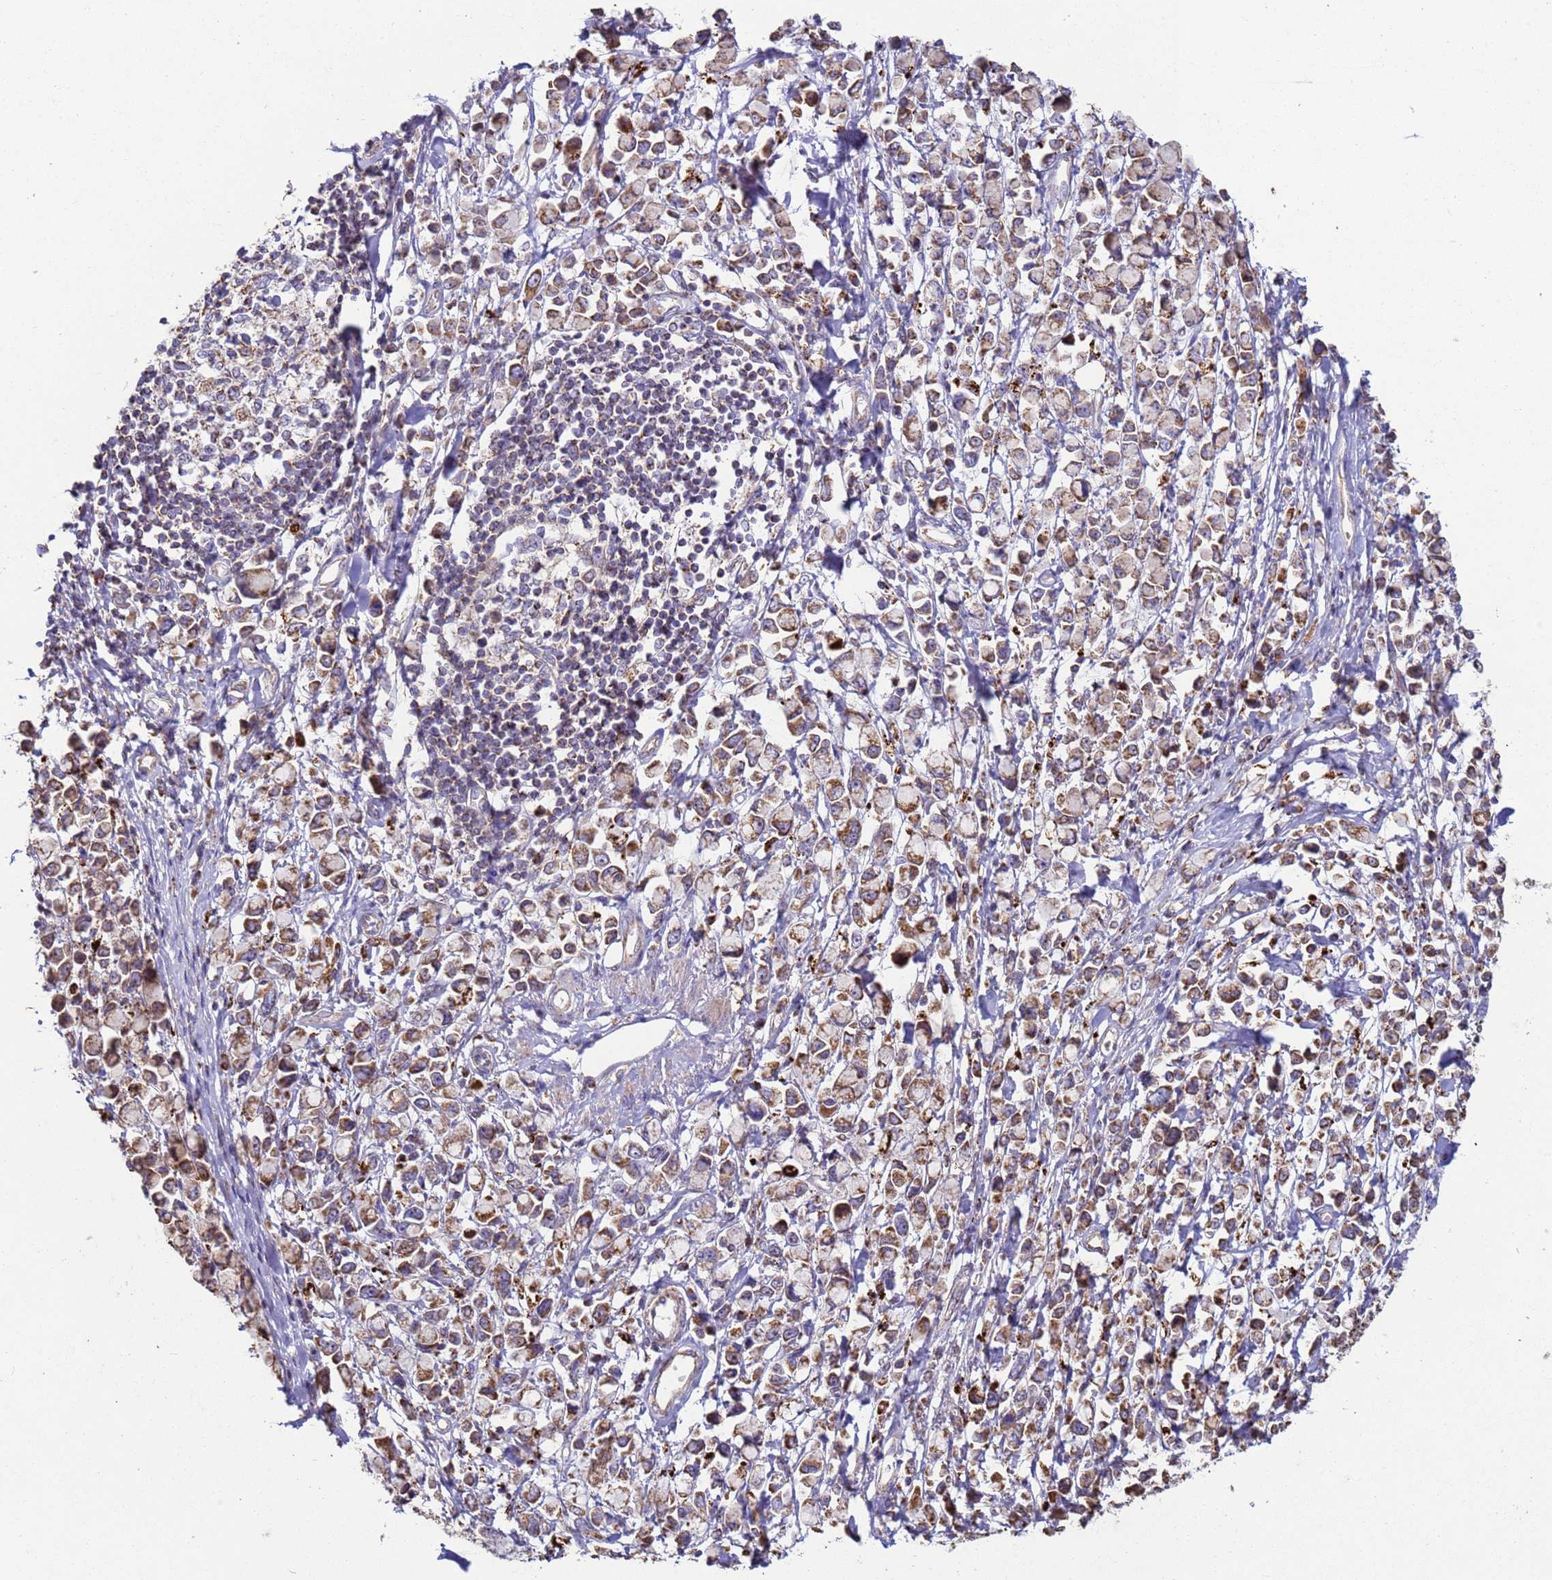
{"staining": {"intensity": "moderate", "quantity": ">75%", "location": "cytoplasmic/membranous"}, "tissue": "stomach cancer", "cell_type": "Tumor cells", "image_type": "cancer", "snomed": [{"axis": "morphology", "description": "Adenocarcinoma, NOS"}, {"axis": "topography", "description": "Stomach"}], "caption": "Moderate cytoplasmic/membranous expression for a protein is seen in about >75% of tumor cells of stomach cancer using IHC.", "gene": "FBXO33", "patient": {"sex": "female", "age": 81}}